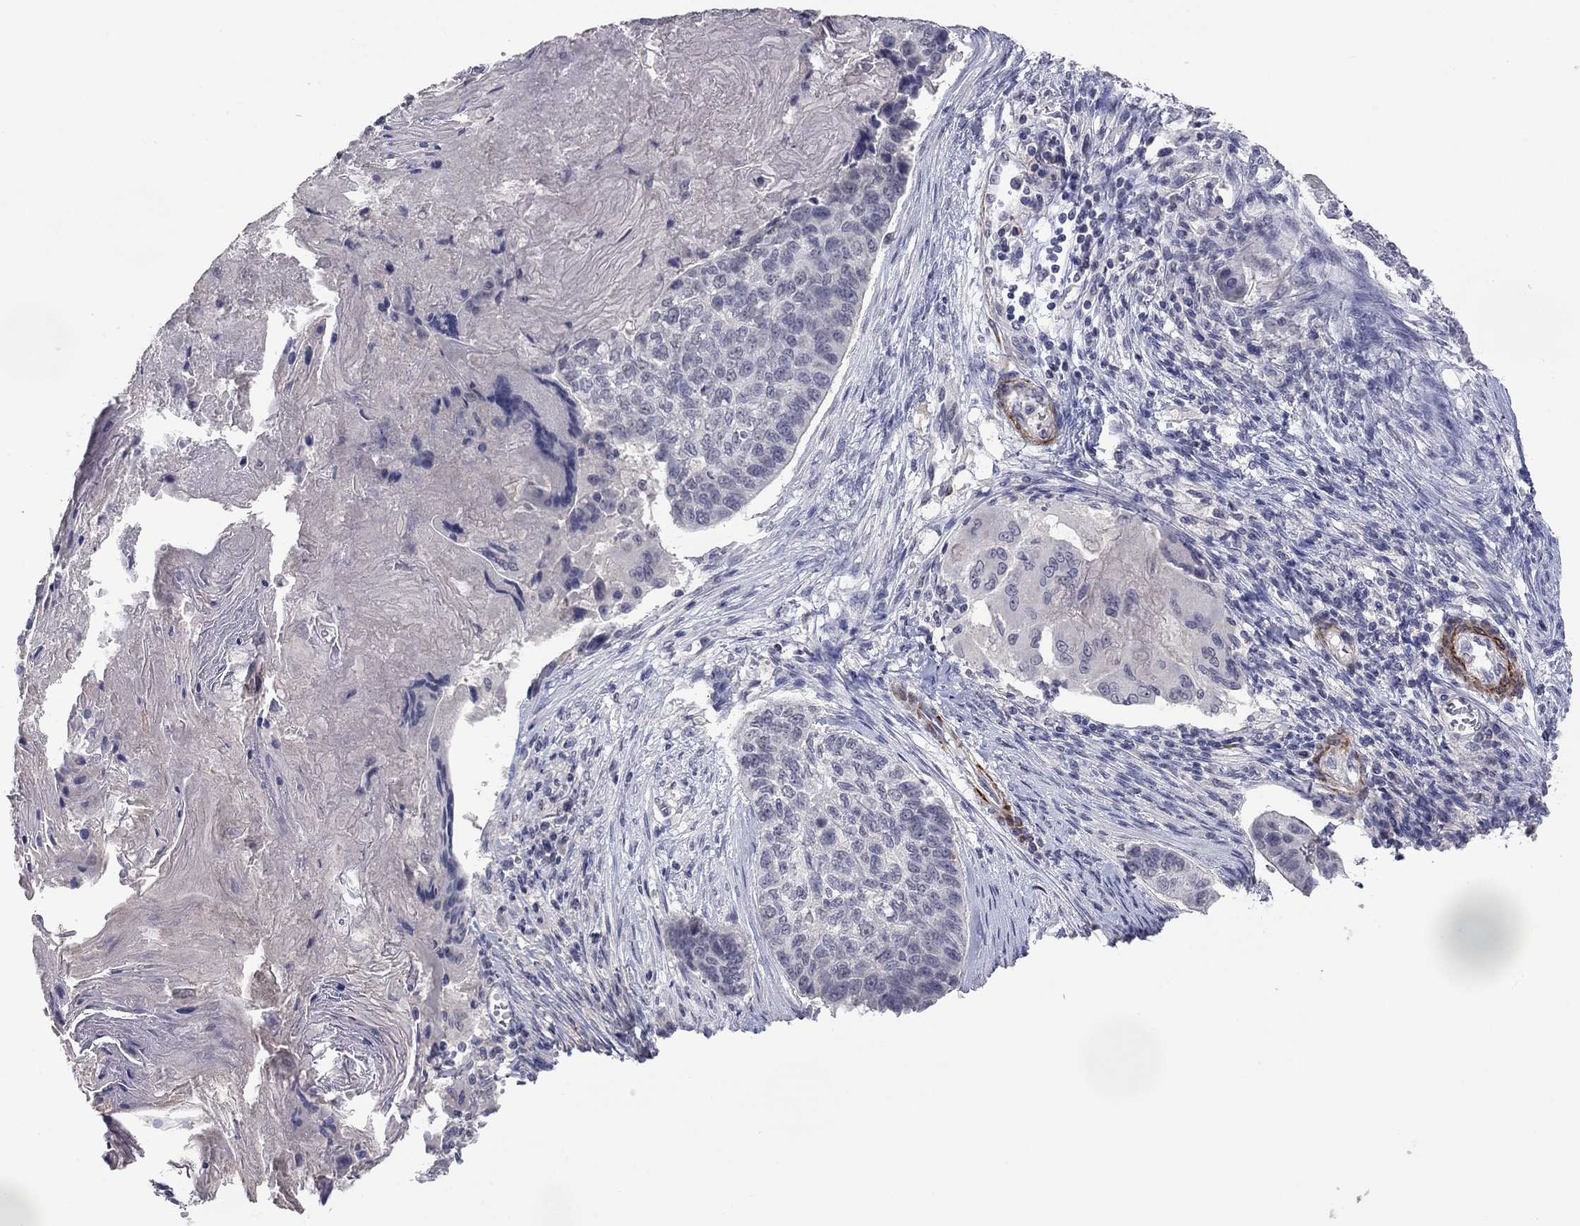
{"staining": {"intensity": "negative", "quantity": "none", "location": "none"}, "tissue": "lung cancer", "cell_type": "Tumor cells", "image_type": "cancer", "snomed": [{"axis": "morphology", "description": "Squamous cell carcinoma, NOS"}, {"axis": "topography", "description": "Lung"}], "caption": "Tumor cells are negative for protein expression in human lung squamous cell carcinoma. Brightfield microscopy of immunohistochemistry (IHC) stained with DAB (brown) and hematoxylin (blue), captured at high magnification.", "gene": "IP6K3", "patient": {"sex": "male", "age": 69}}